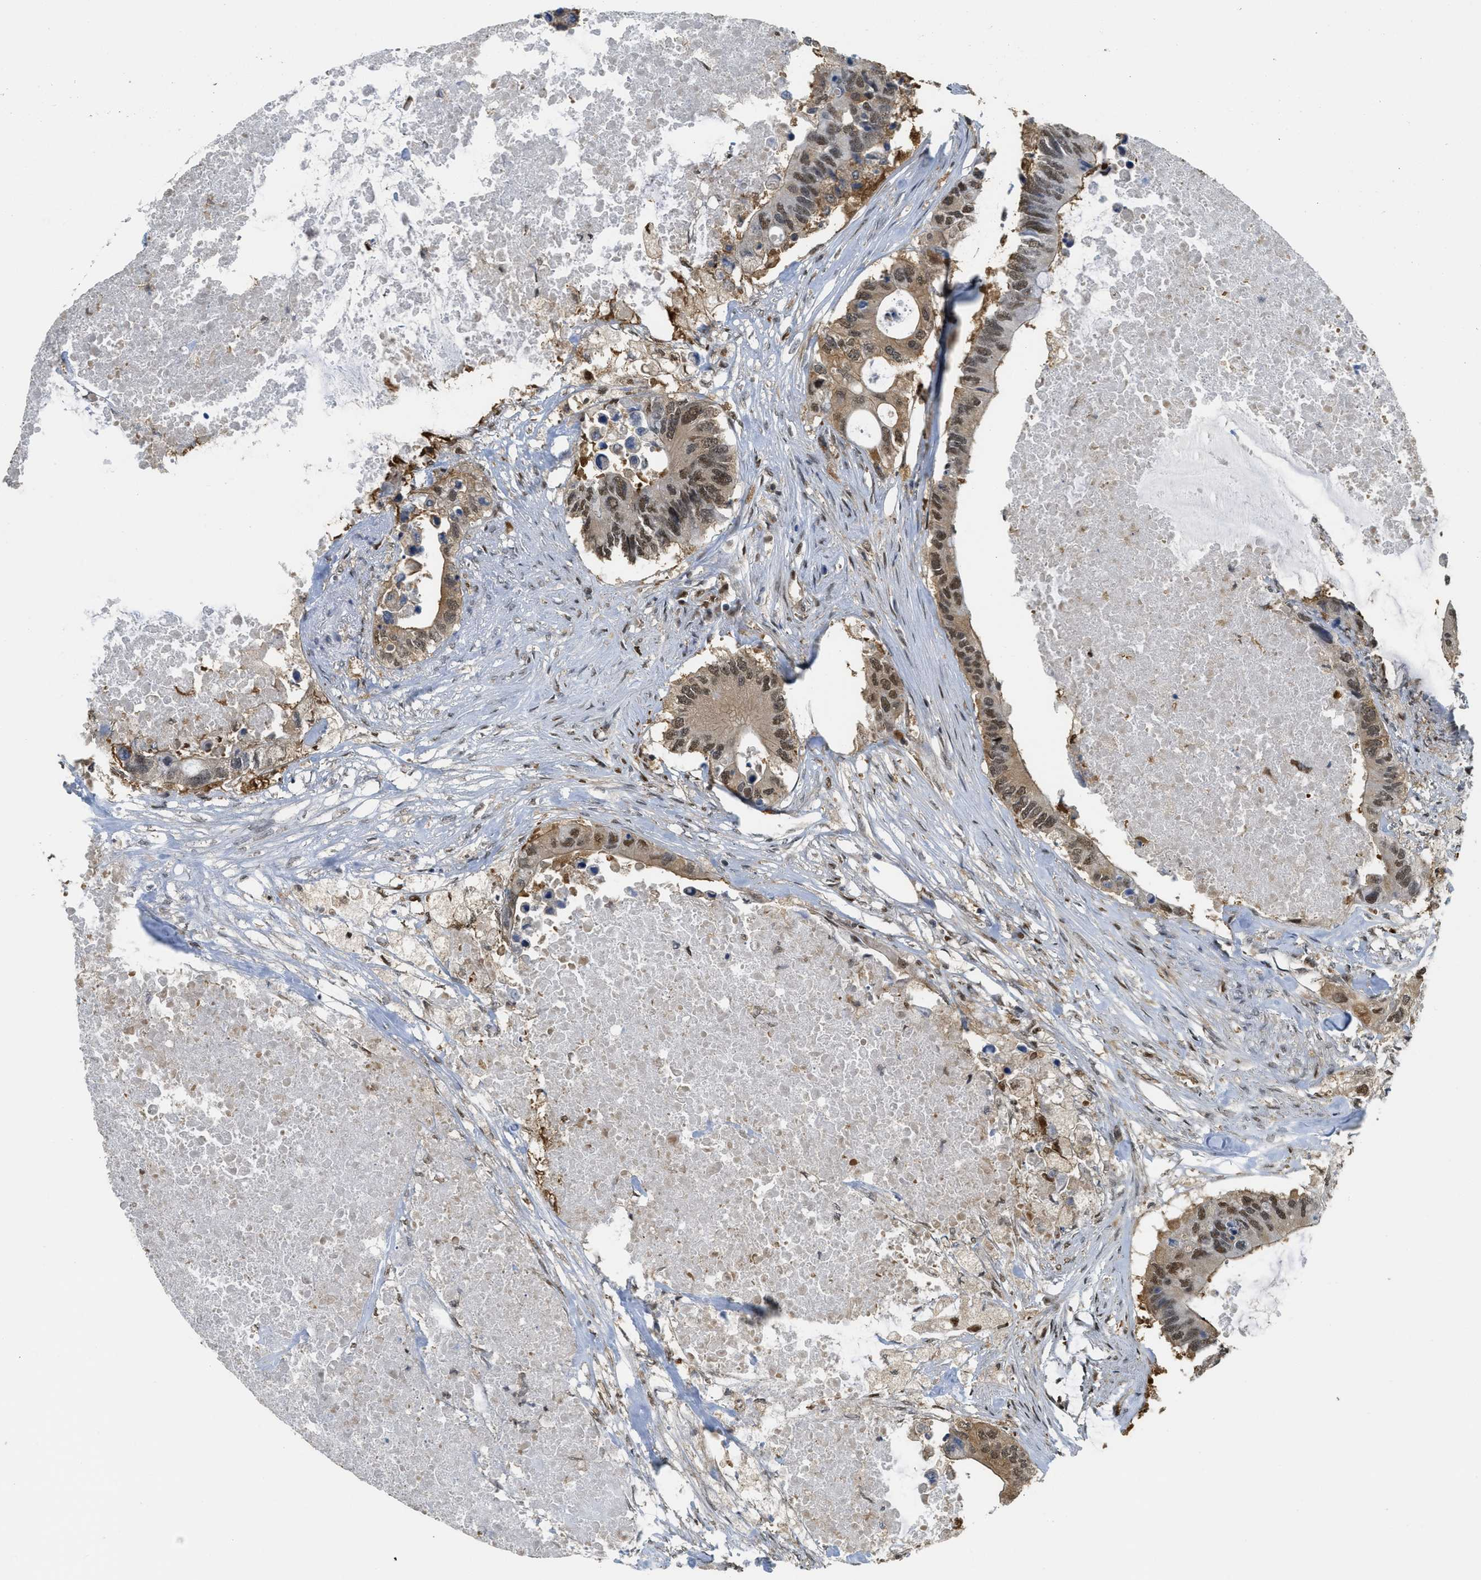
{"staining": {"intensity": "moderate", "quantity": ">75%", "location": "cytoplasmic/membranous,nuclear"}, "tissue": "colorectal cancer", "cell_type": "Tumor cells", "image_type": "cancer", "snomed": [{"axis": "morphology", "description": "Adenocarcinoma, NOS"}, {"axis": "topography", "description": "Colon"}], "caption": "Protein expression analysis of colorectal cancer exhibits moderate cytoplasmic/membranous and nuclear positivity in approximately >75% of tumor cells.", "gene": "PSMC5", "patient": {"sex": "male", "age": 71}}